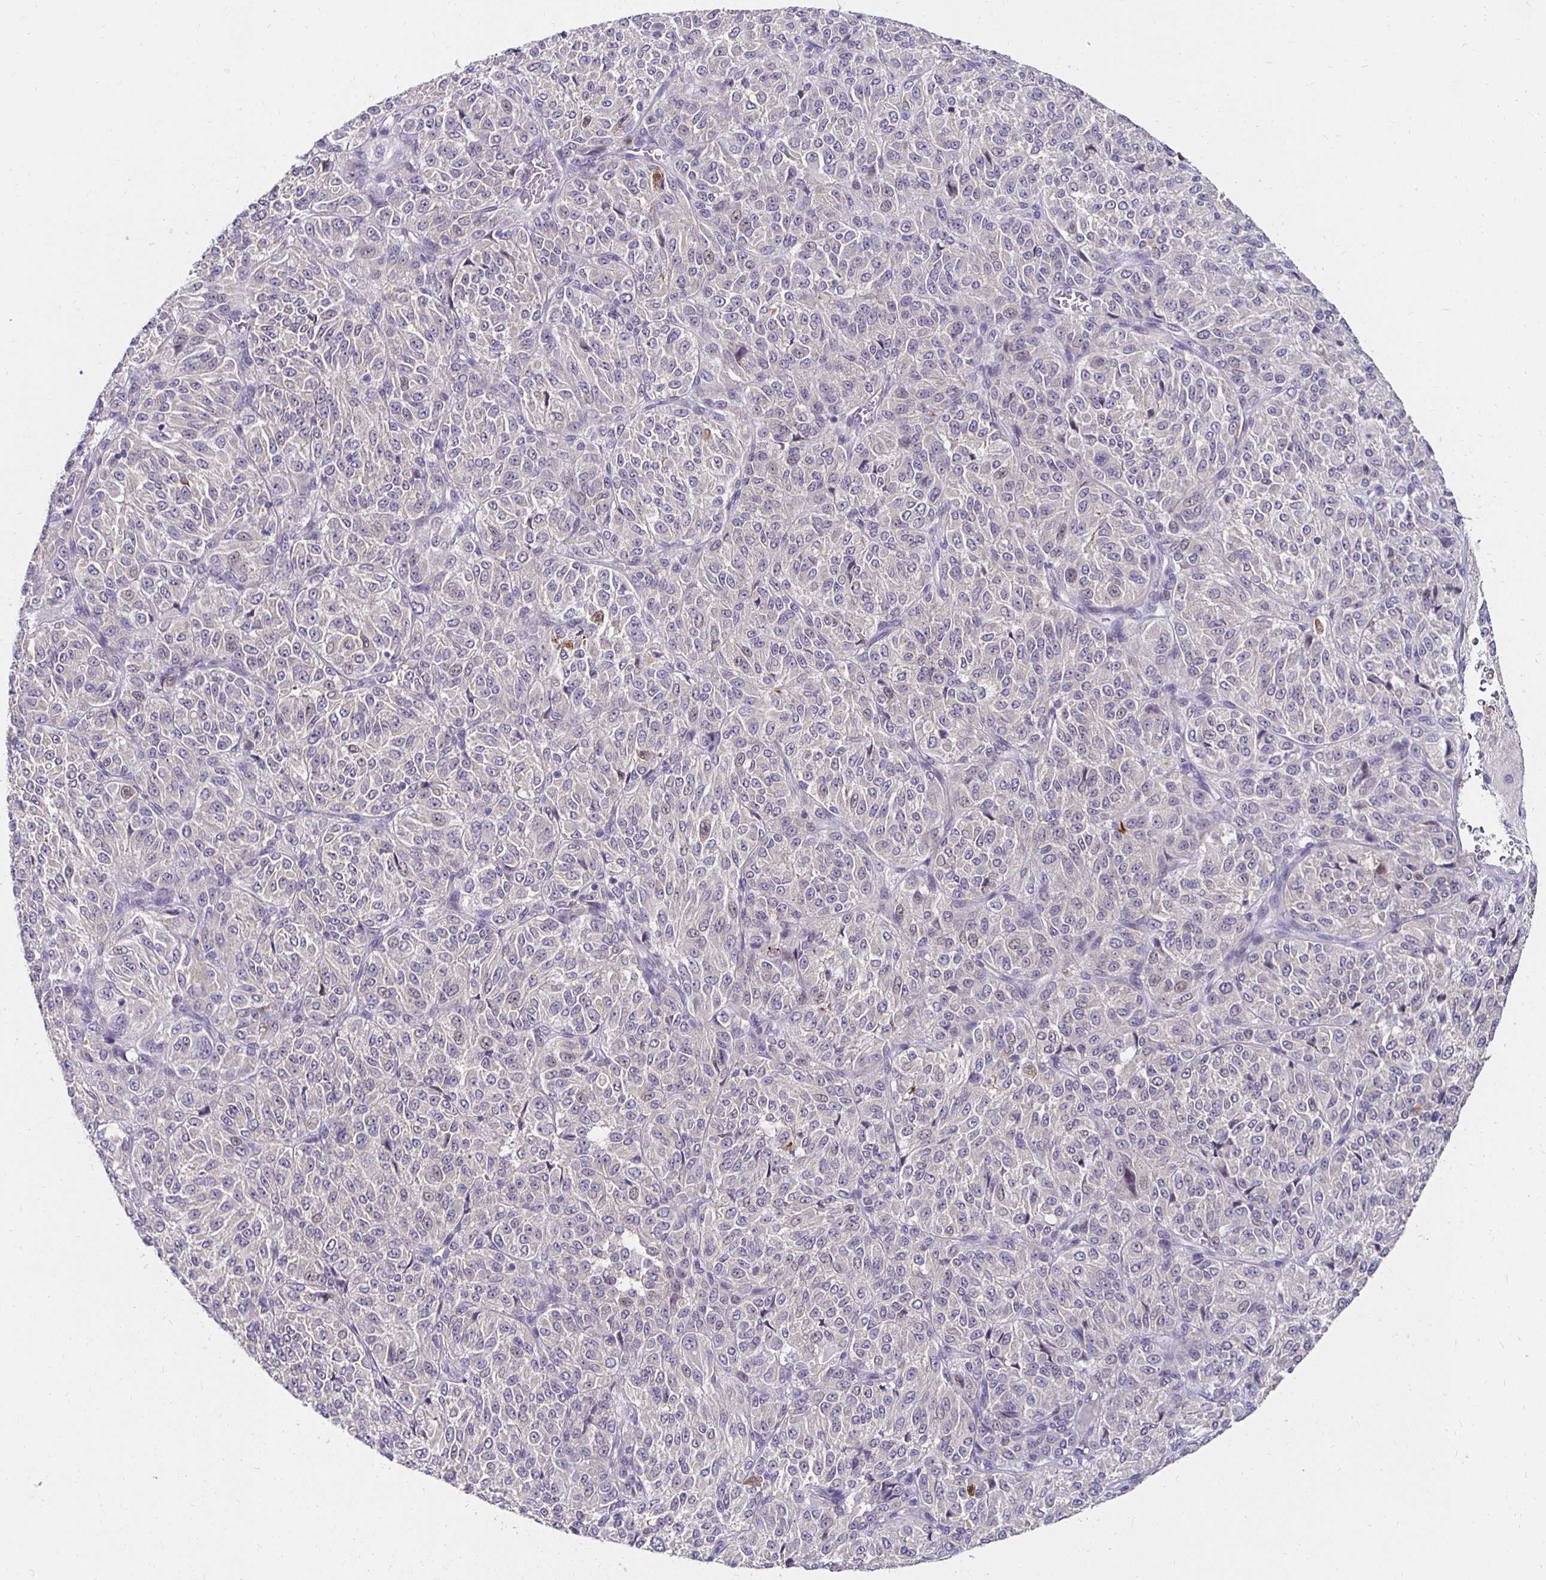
{"staining": {"intensity": "negative", "quantity": "none", "location": "none"}, "tissue": "melanoma", "cell_type": "Tumor cells", "image_type": "cancer", "snomed": [{"axis": "morphology", "description": "Malignant melanoma, Metastatic site"}, {"axis": "topography", "description": "Brain"}], "caption": "IHC photomicrograph of human melanoma stained for a protein (brown), which demonstrates no positivity in tumor cells. (DAB immunohistochemistry (IHC) visualized using brightfield microscopy, high magnification).", "gene": "PADI2", "patient": {"sex": "female", "age": 56}}